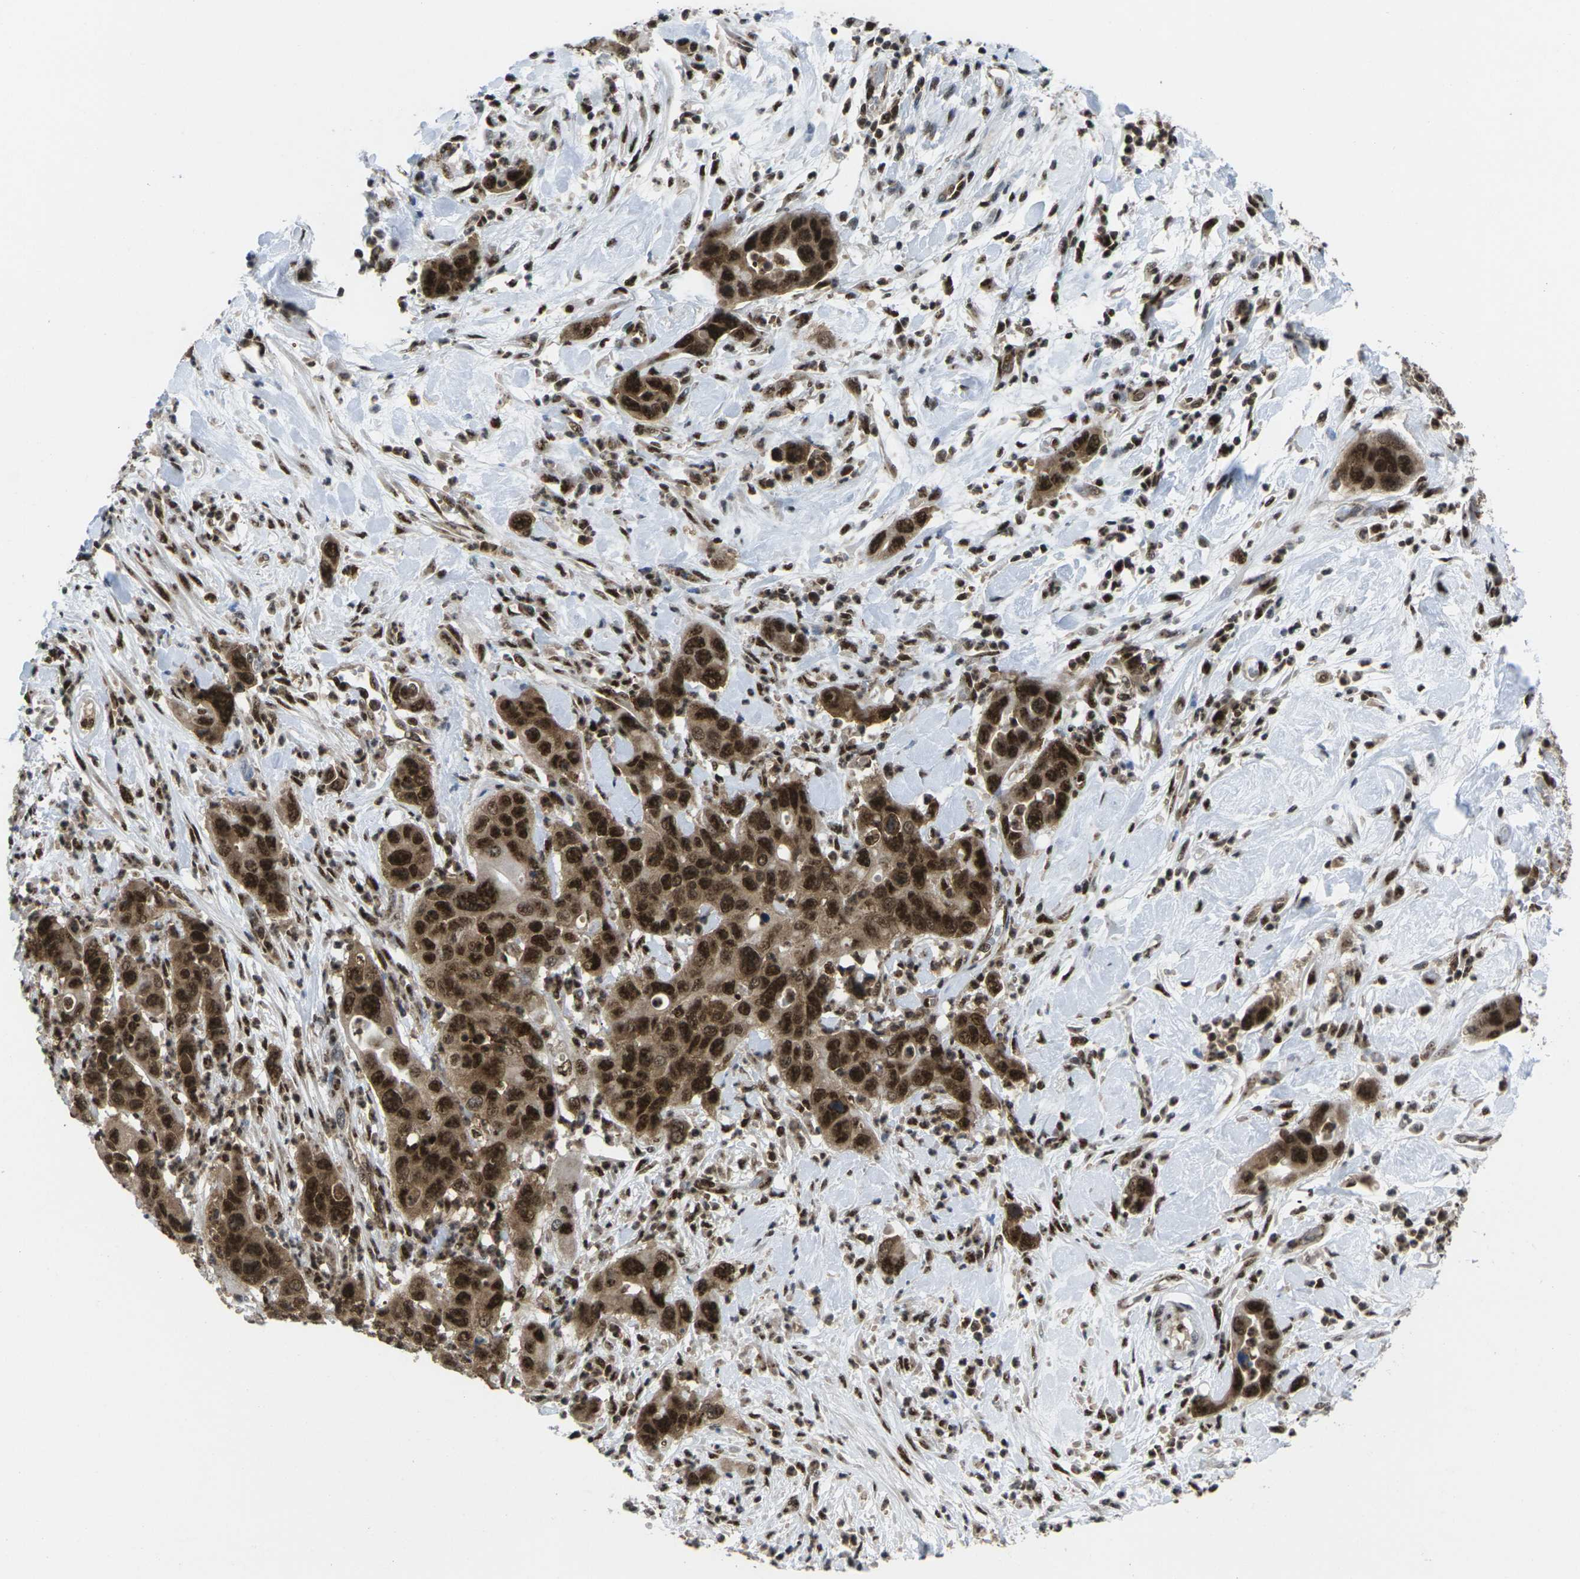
{"staining": {"intensity": "strong", "quantity": ">75%", "location": "cytoplasmic/membranous,nuclear"}, "tissue": "pancreatic cancer", "cell_type": "Tumor cells", "image_type": "cancer", "snomed": [{"axis": "morphology", "description": "Adenocarcinoma, NOS"}, {"axis": "topography", "description": "Pancreas"}], "caption": "The histopathology image reveals staining of pancreatic cancer, revealing strong cytoplasmic/membranous and nuclear protein staining (brown color) within tumor cells.", "gene": "MAGOH", "patient": {"sex": "female", "age": 71}}